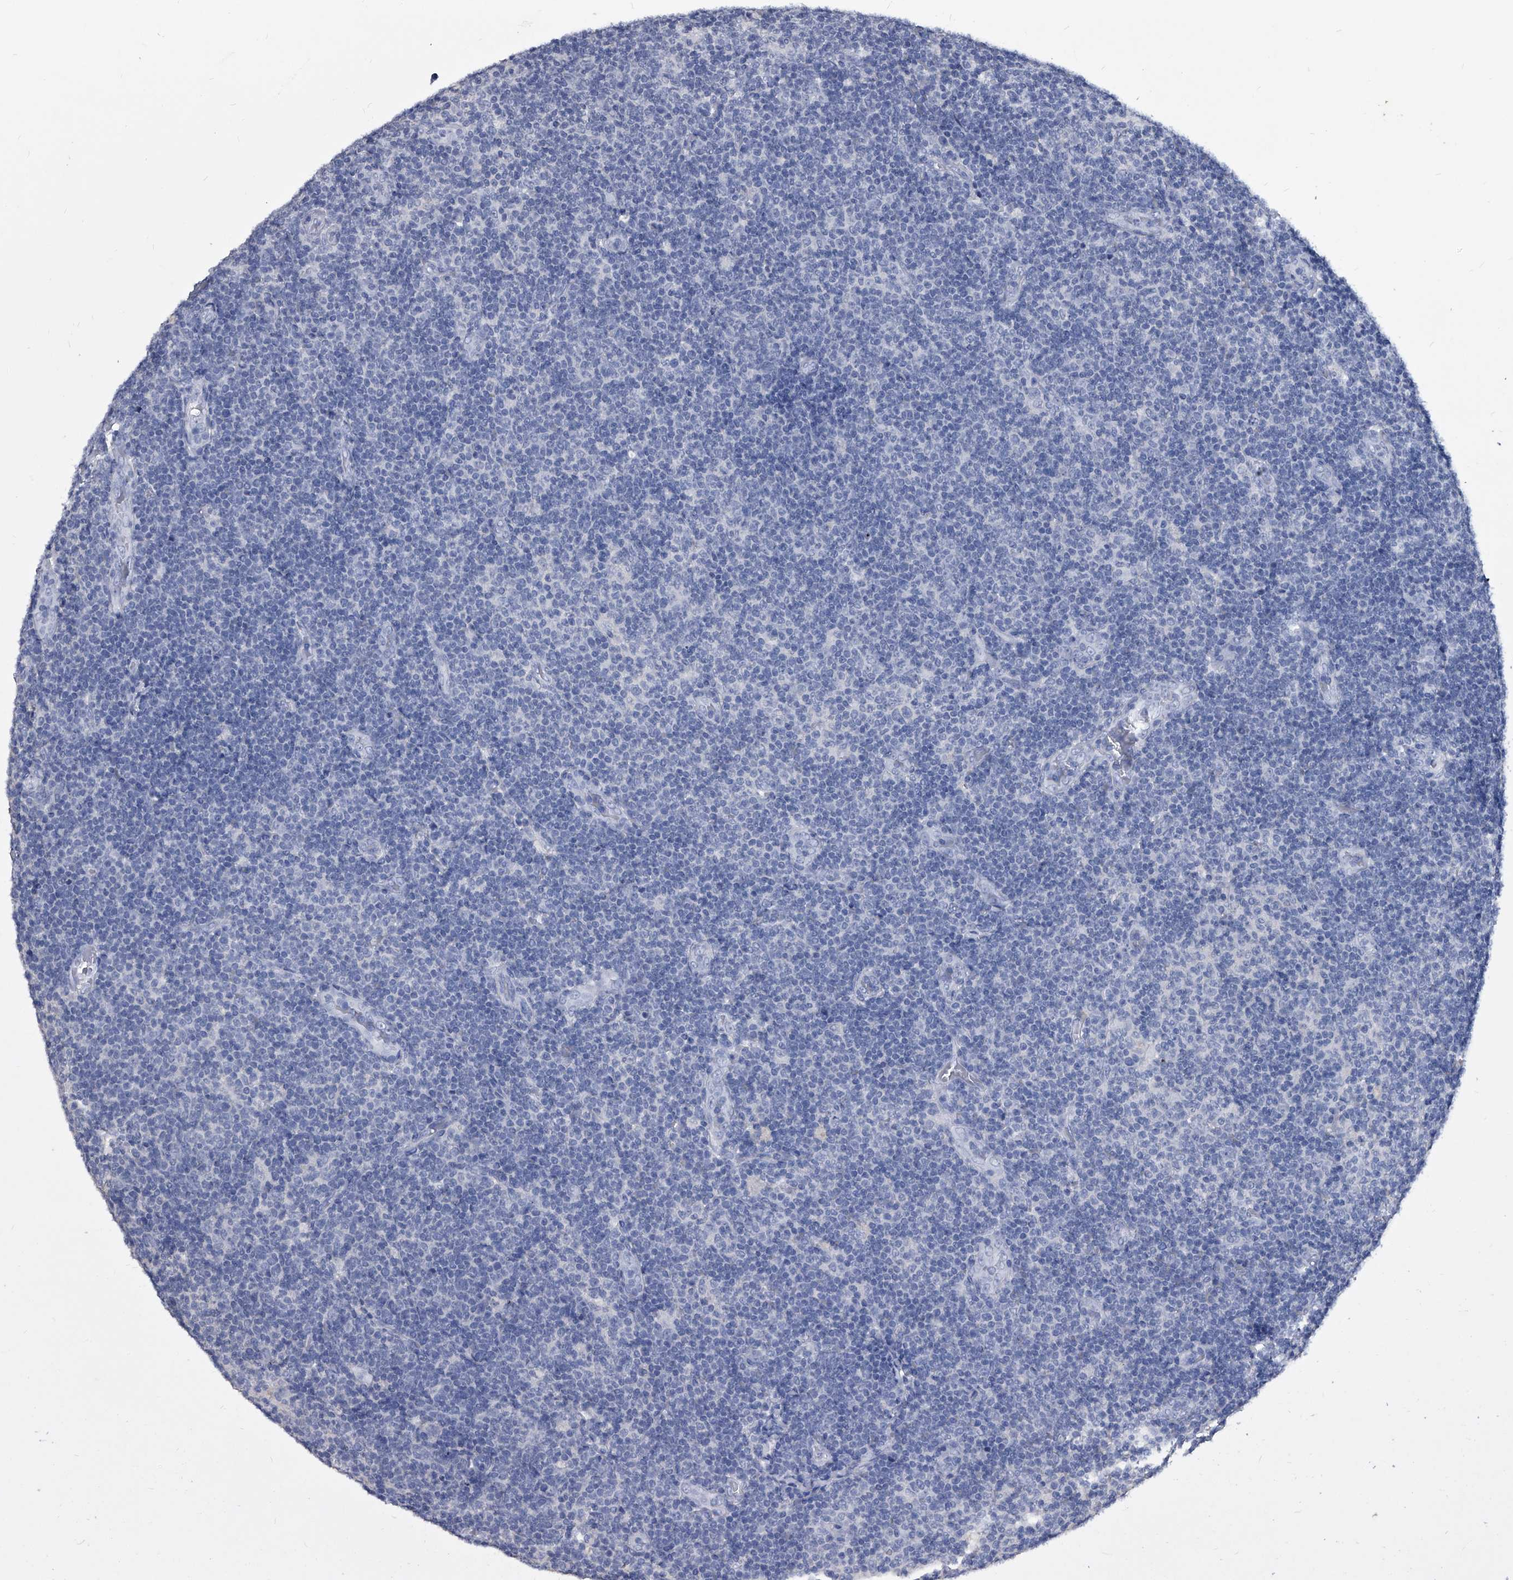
{"staining": {"intensity": "negative", "quantity": "none", "location": "none"}, "tissue": "lymphoma", "cell_type": "Tumor cells", "image_type": "cancer", "snomed": [{"axis": "morphology", "description": "Malignant lymphoma, non-Hodgkin's type, Low grade"}, {"axis": "topography", "description": "Lymph node"}], "caption": "This photomicrograph is of low-grade malignant lymphoma, non-Hodgkin's type stained with immunohistochemistry to label a protein in brown with the nuclei are counter-stained blue. There is no positivity in tumor cells. (DAB (3,3'-diaminobenzidine) immunohistochemistry (IHC) with hematoxylin counter stain).", "gene": "BCAS1", "patient": {"sex": "male", "age": 83}}